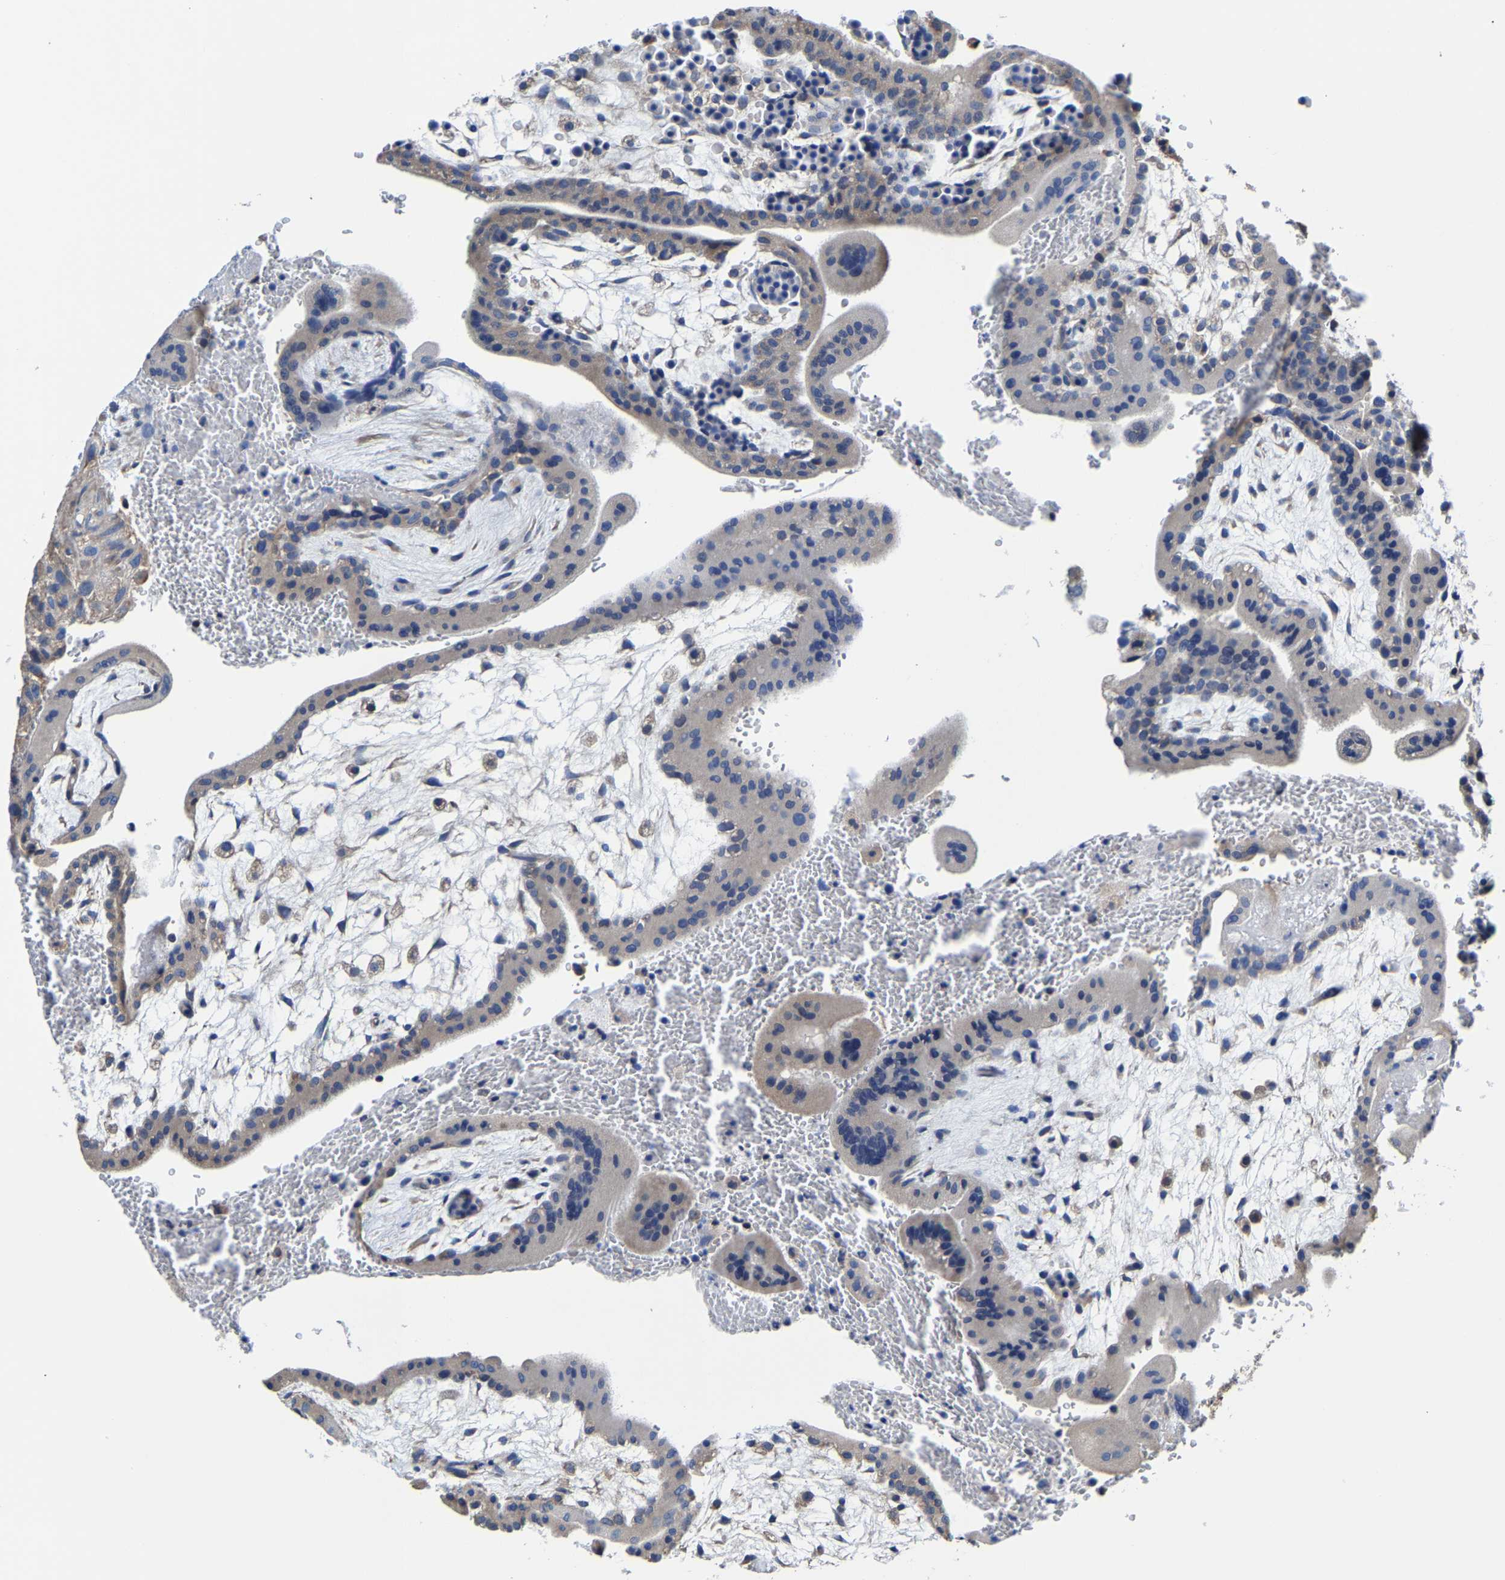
{"staining": {"intensity": "weak", "quantity": "25%-75%", "location": "cytoplasmic/membranous"}, "tissue": "placenta", "cell_type": "Decidual cells", "image_type": "normal", "snomed": [{"axis": "morphology", "description": "Normal tissue, NOS"}, {"axis": "topography", "description": "Placenta"}], "caption": "About 25%-75% of decidual cells in unremarkable placenta show weak cytoplasmic/membranous protein staining as visualized by brown immunohistochemical staining.", "gene": "SRPK2", "patient": {"sex": "female", "age": 35}}